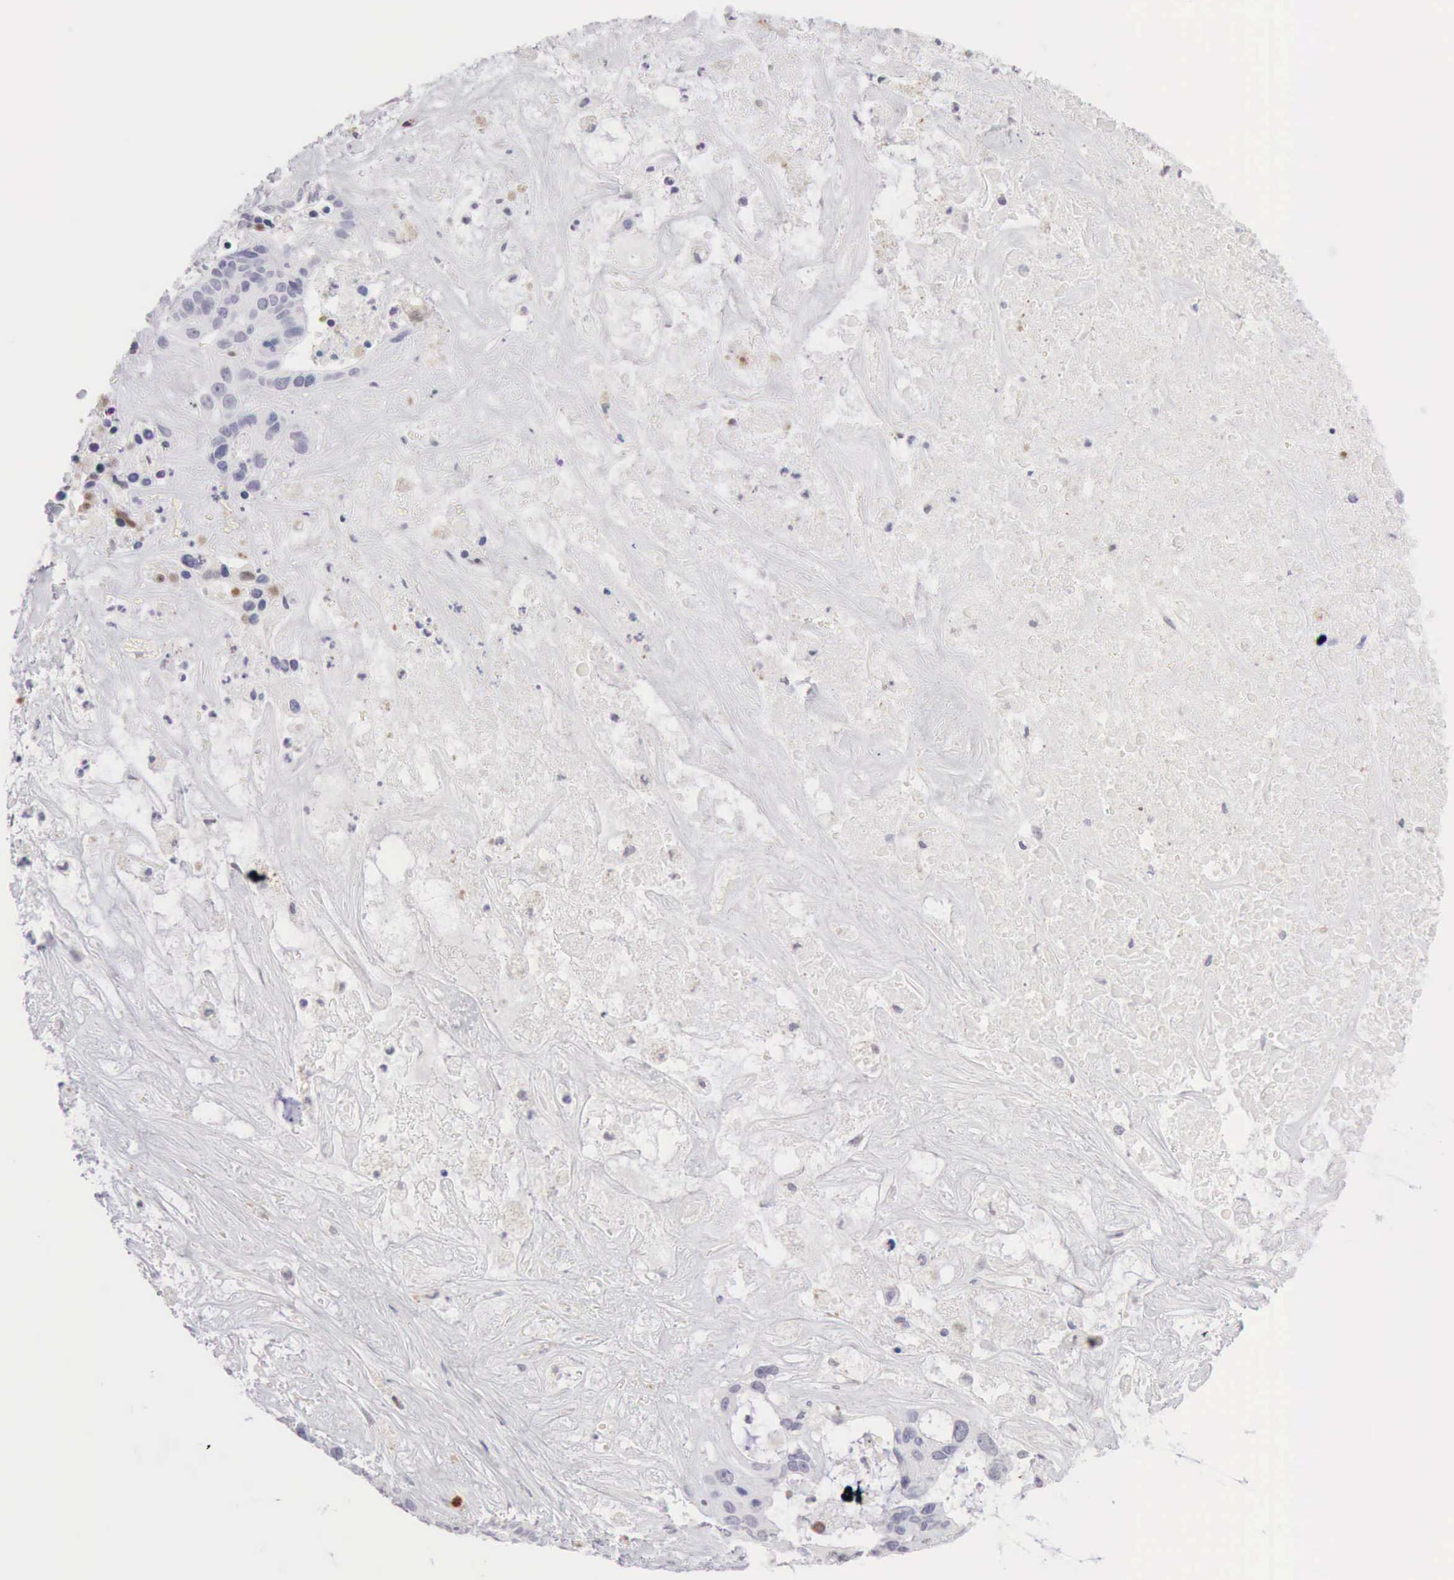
{"staining": {"intensity": "negative", "quantity": "none", "location": "none"}, "tissue": "liver cancer", "cell_type": "Tumor cells", "image_type": "cancer", "snomed": [{"axis": "morphology", "description": "Cholangiocarcinoma"}, {"axis": "topography", "description": "Liver"}], "caption": "Tumor cells show no significant expression in liver cancer (cholangiocarcinoma).", "gene": "RNASE1", "patient": {"sex": "female", "age": 65}}